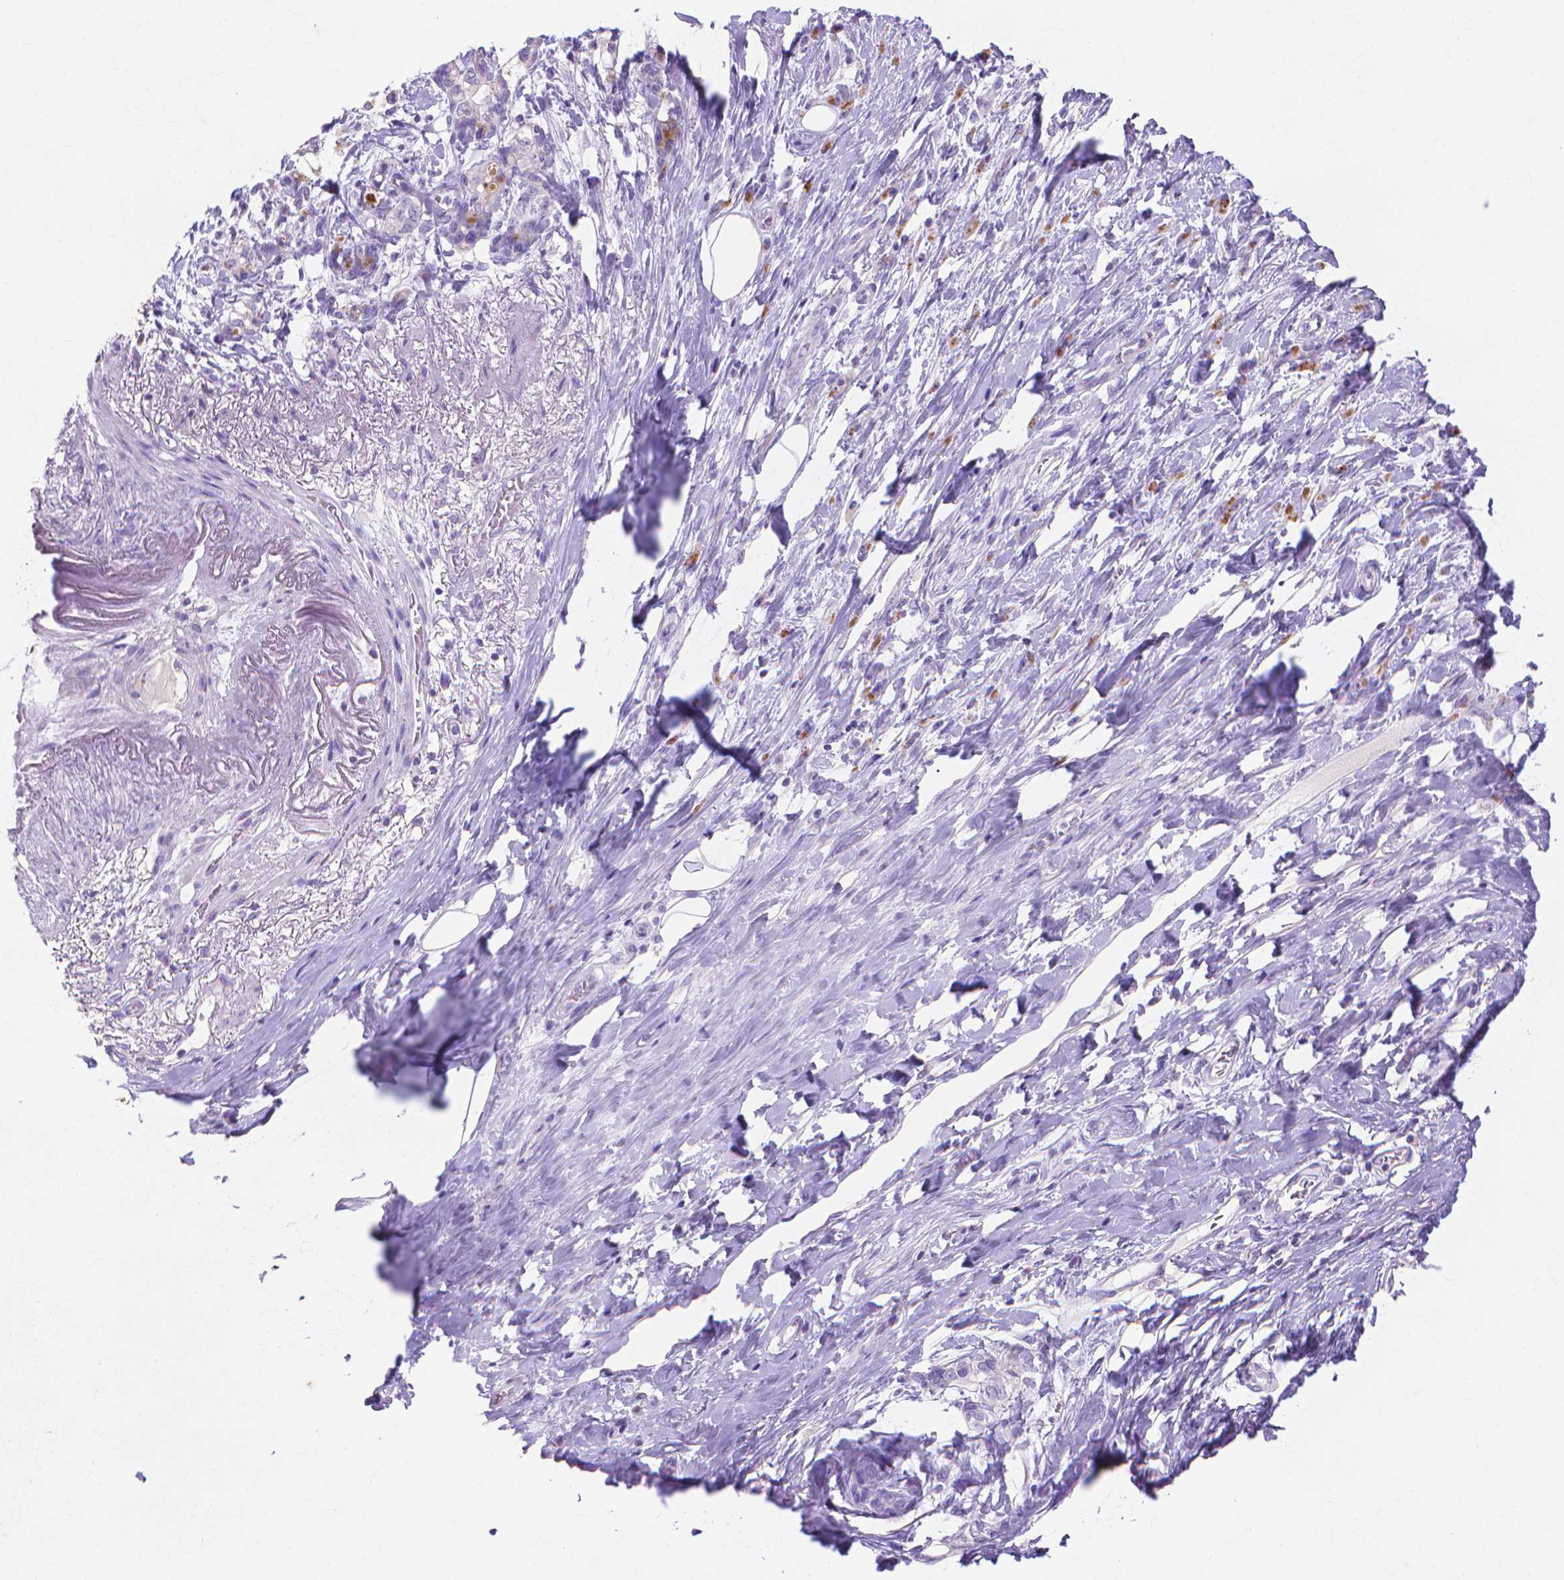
{"staining": {"intensity": "negative", "quantity": "none", "location": "none"}, "tissue": "stomach cancer", "cell_type": "Tumor cells", "image_type": "cancer", "snomed": [{"axis": "morphology", "description": "Adenocarcinoma, NOS"}, {"axis": "topography", "description": "Stomach"}], "caption": "A micrograph of human stomach adenocarcinoma is negative for staining in tumor cells.", "gene": "MMP11", "patient": {"sex": "female", "age": 84}}